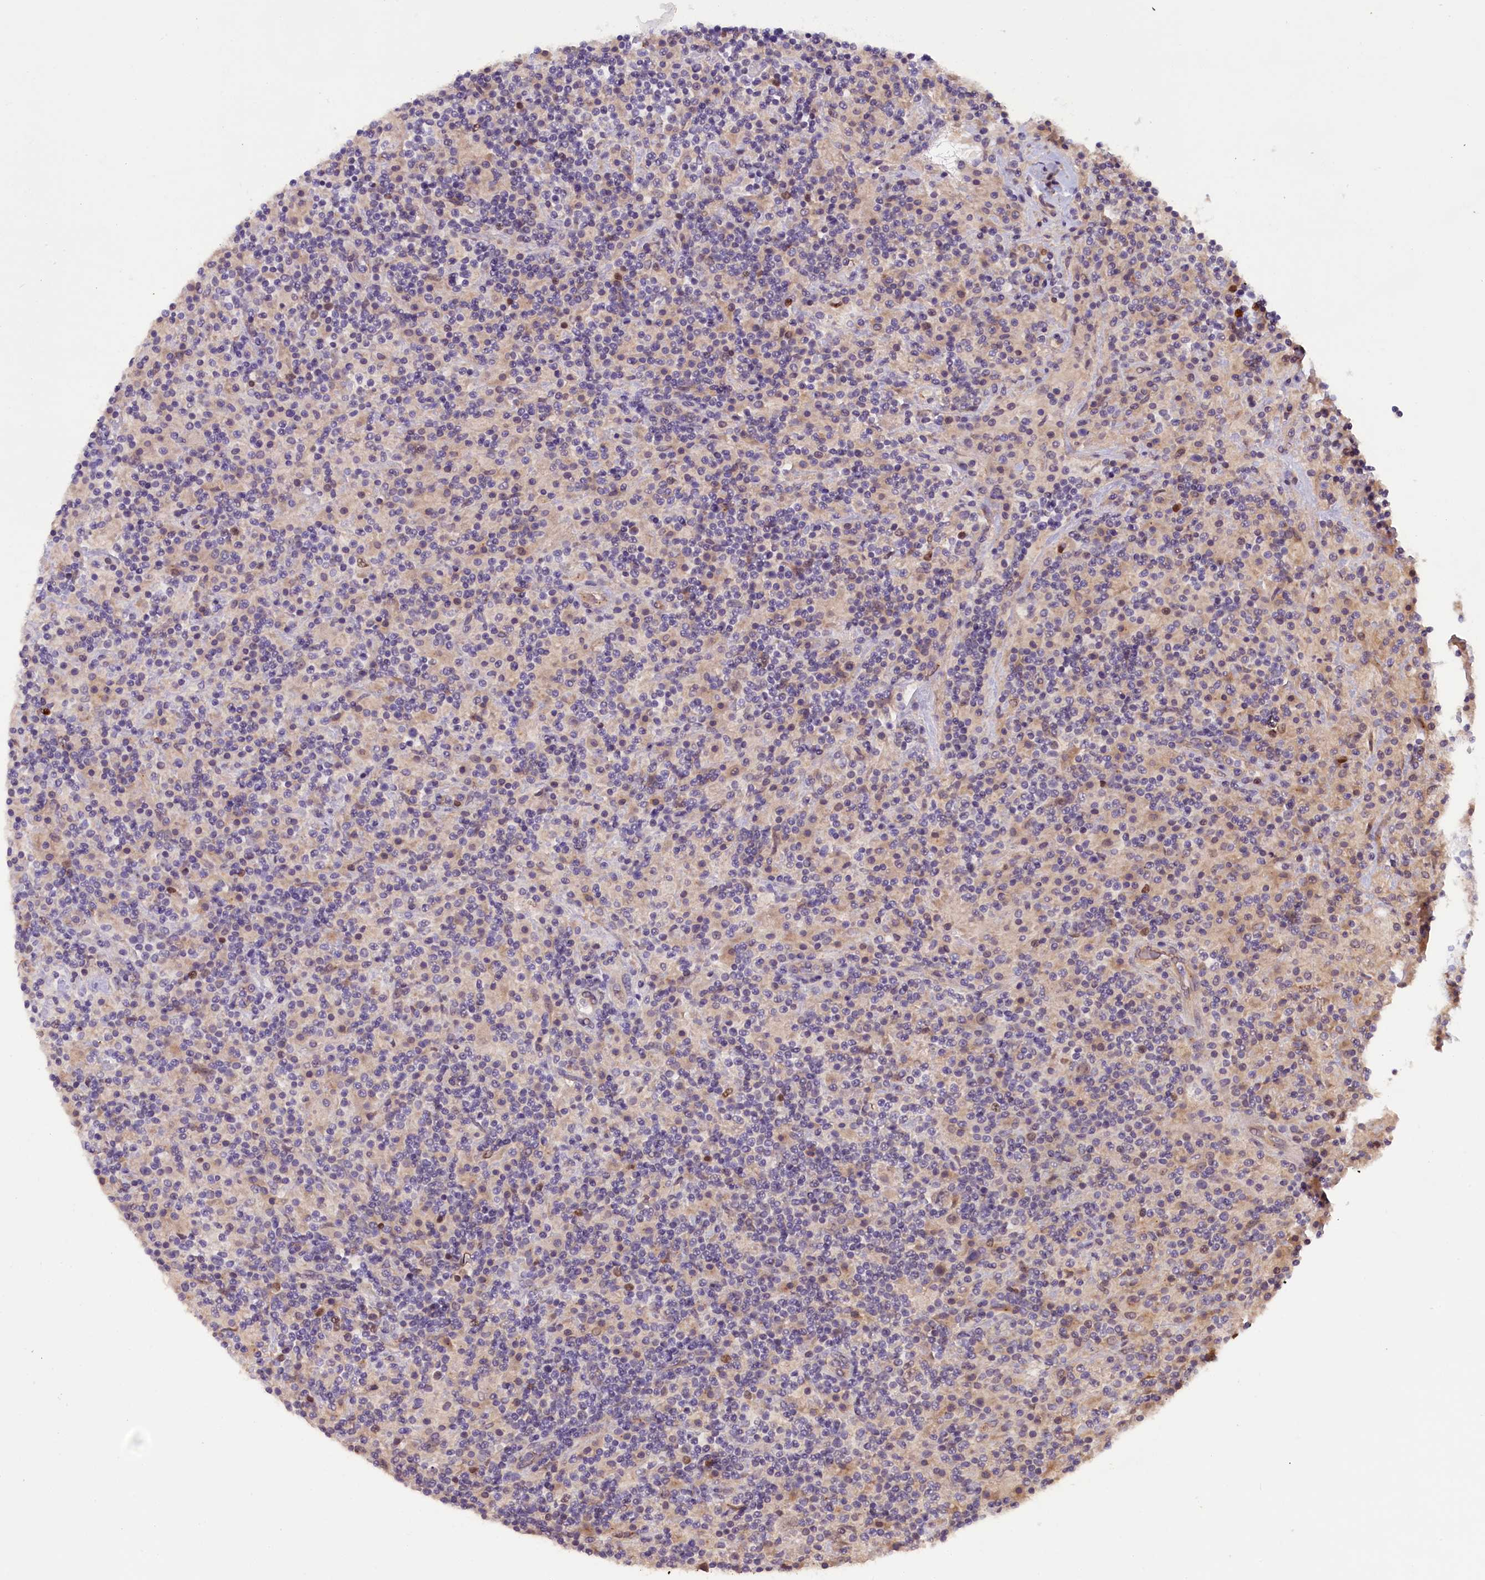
{"staining": {"intensity": "weak", "quantity": "<25%", "location": "cytoplasmic/membranous"}, "tissue": "lymphoma", "cell_type": "Tumor cells", "image_type": "cancer", "snomed": [{"axis": "morphology", "description": "Hodgkin's disease, NOS"}, {"axis": "topography", "description": "Lymph node"}], "caption": "Tumor cells show no significant protein positivity in lymphoma.", "gene": "CCDC9B", "patient": {"sex": "male", "age": 70}}